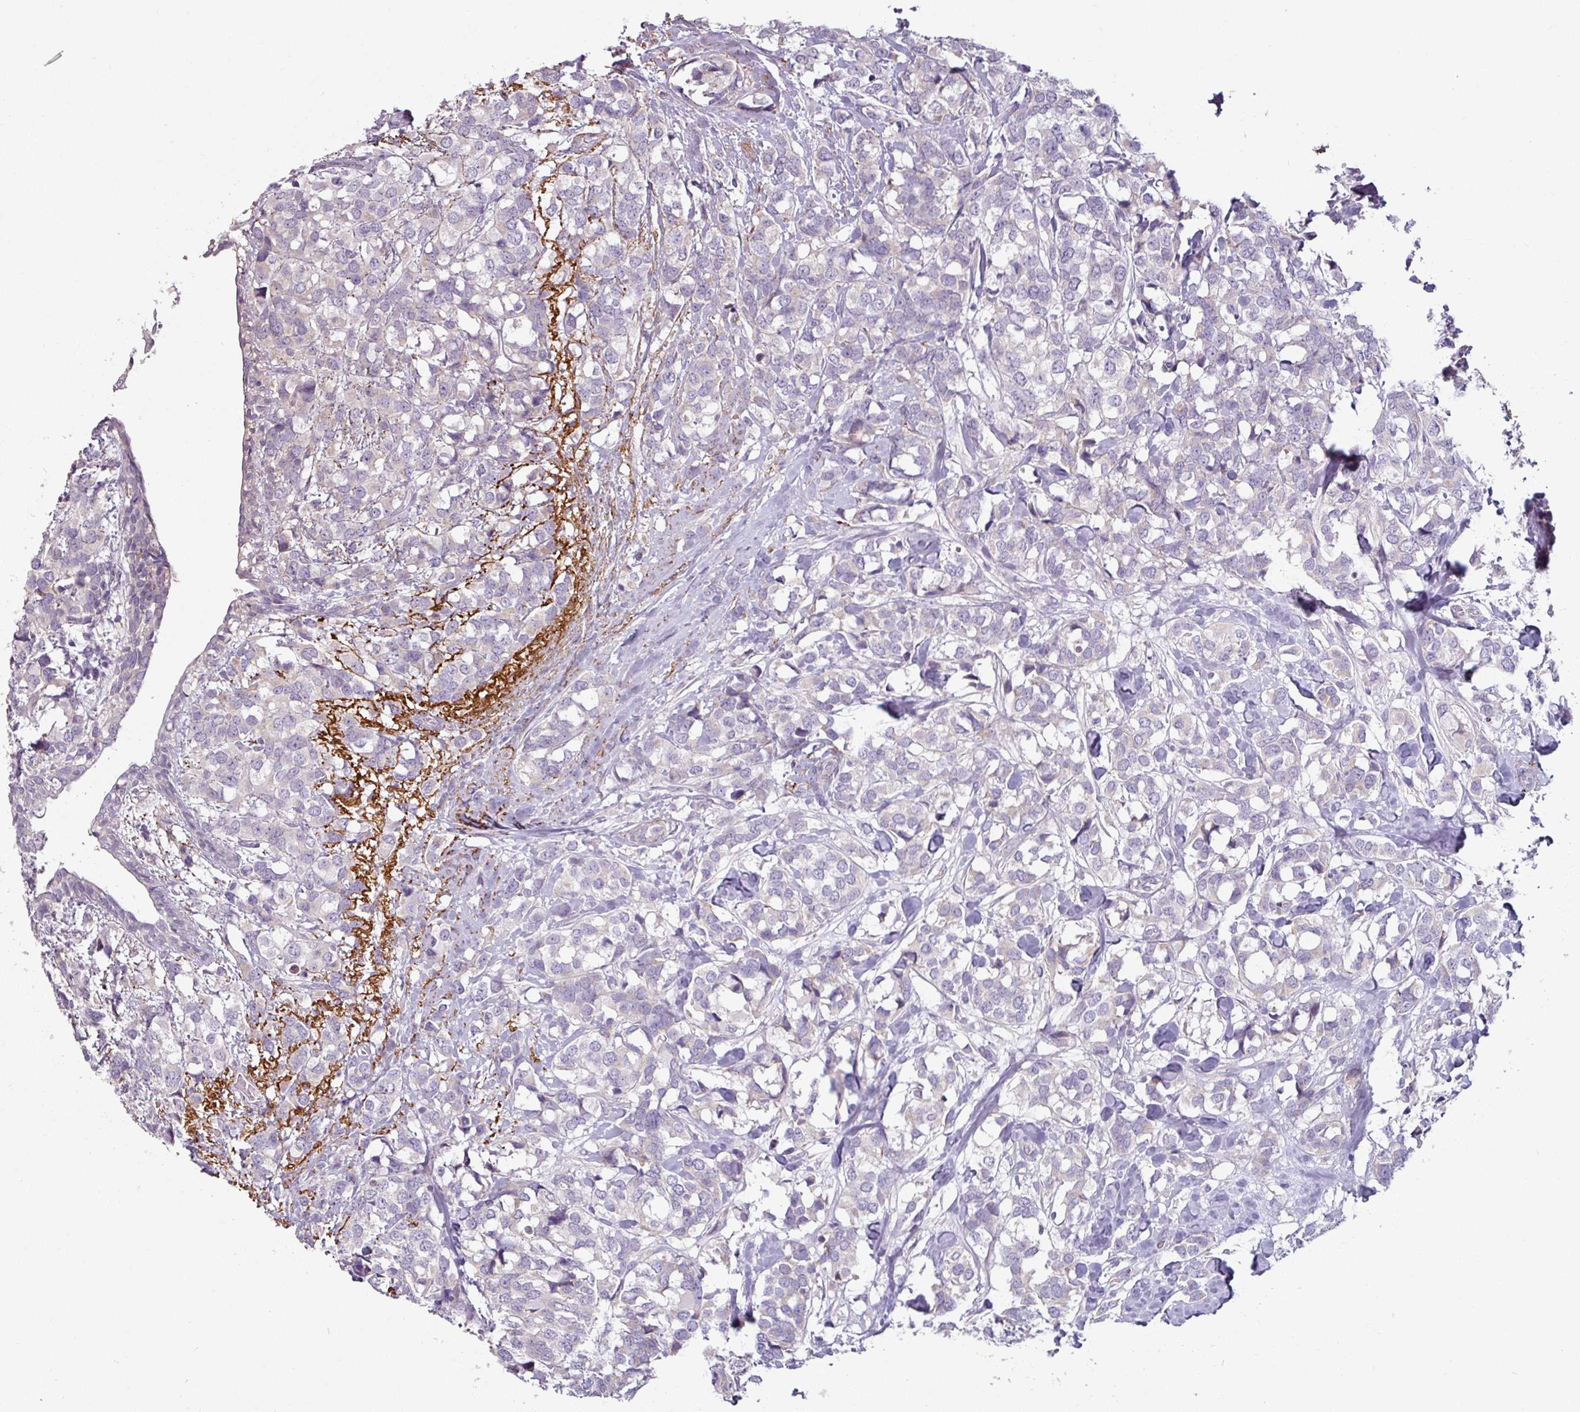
{"staining": {"intensity": "negative", "quantity": "none", "location": "none"}, "tissue": "breast cancer", "cell_type": "Tumor cells", "image_type": "cancer", "snomed": [{"axis": "morphology", "description": "Lobular carcinoma"}, {"axis": "topography", "description": "Breast"}], "caption": "Immunohistochemistry of human breast cancer displays no positivity in tumor cells. (DAB (3,3'-diaminobenzidine) IHC with hematoxylin counter stain).", "gene": "MTMR14", "patient": {"sex": "female", "age": 59}}